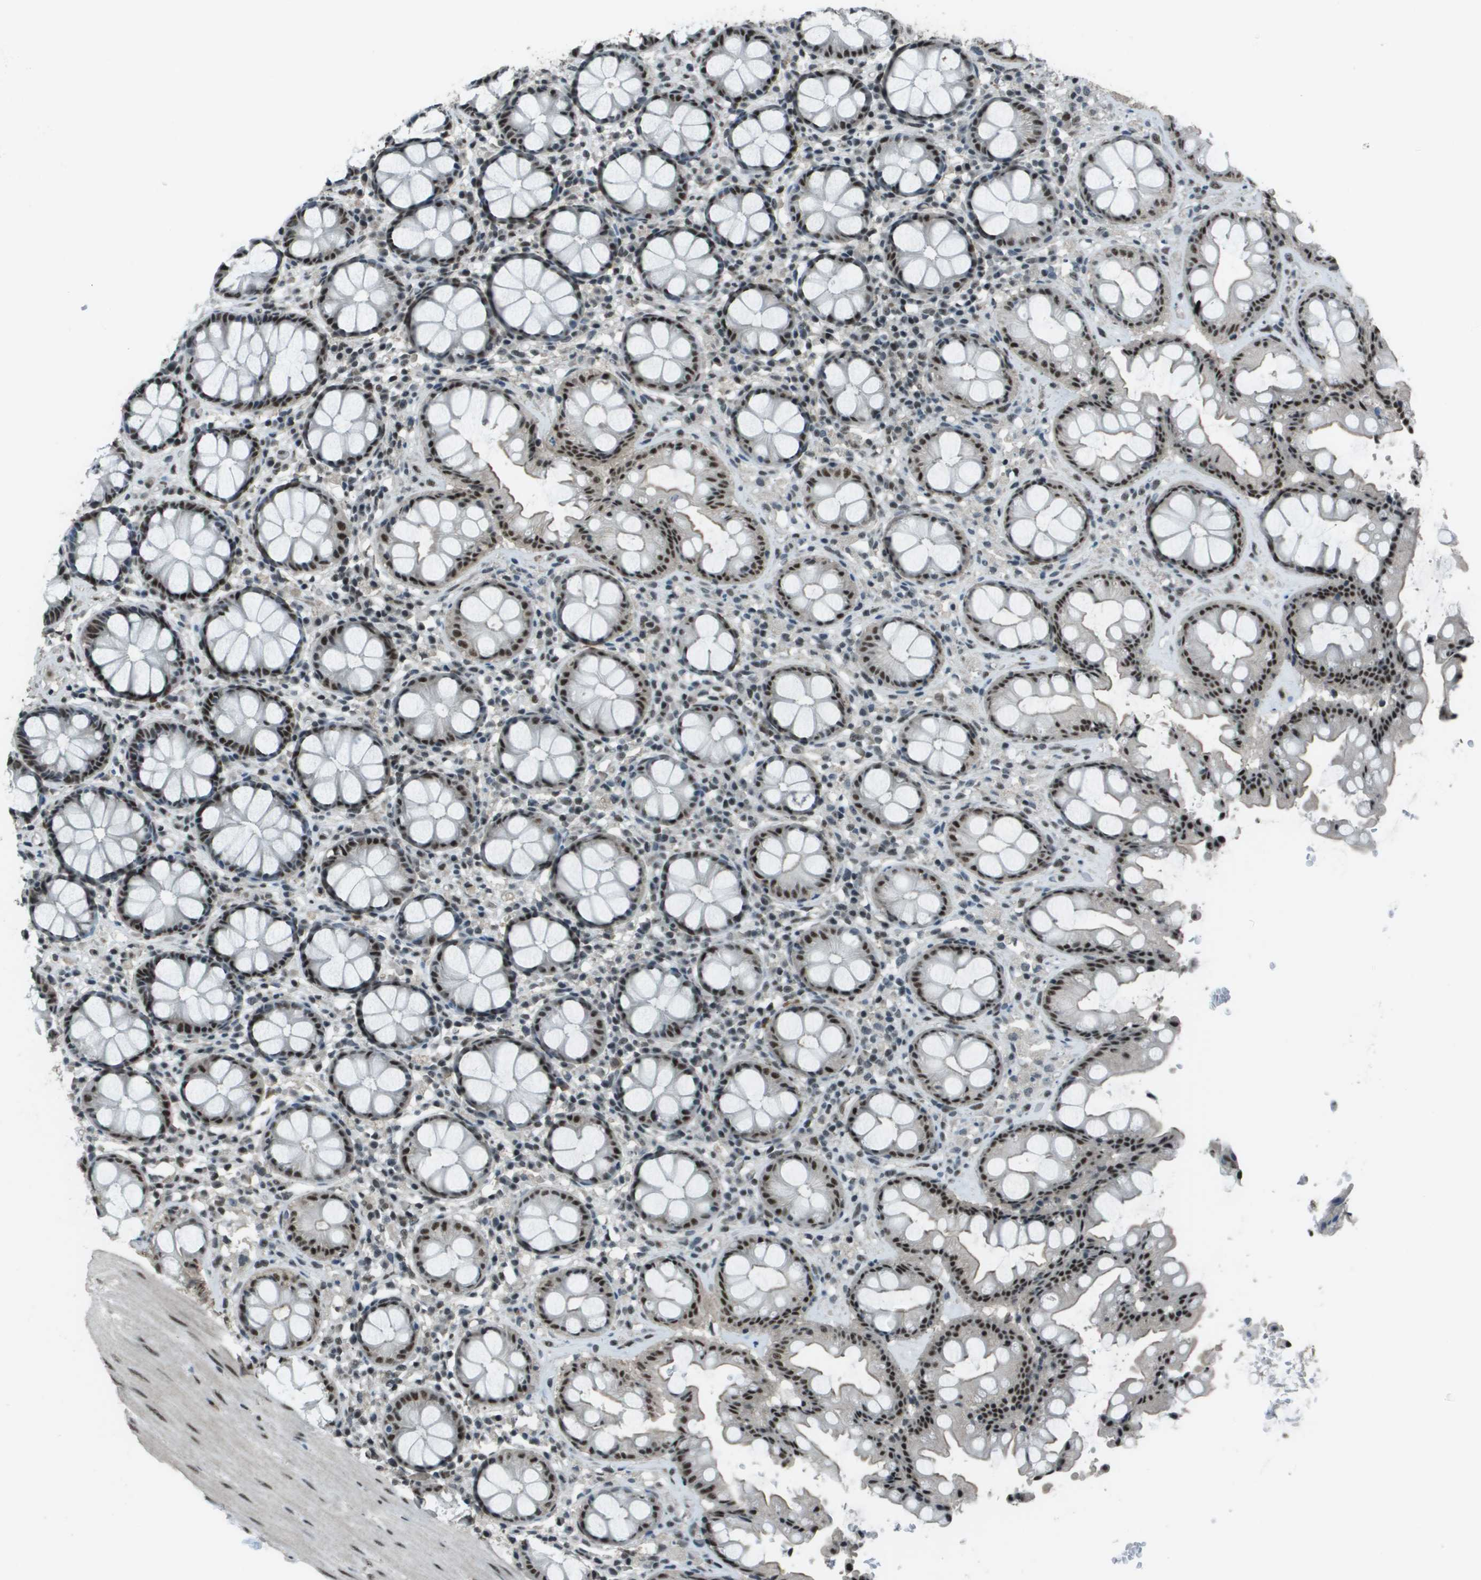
{"staining": {"intensity": "moderate", "quantity": ">75%", "location": "nuclear"}, "tissue": "rectum", "cell_type": "Glandular cells", "image_type": "normal", "snomed": [{"axis": "morphology", "description": "Normal tissue, NOS"}, {"axis": "topography", "description": "Rectum"}], "caption": "IHC of normal rectum reveals medium levels of moderate nuclear expression in approximately >75% of glandular cells.", "gene": "DEPDC1", "patient": {"sex": "male", "age": 64}}